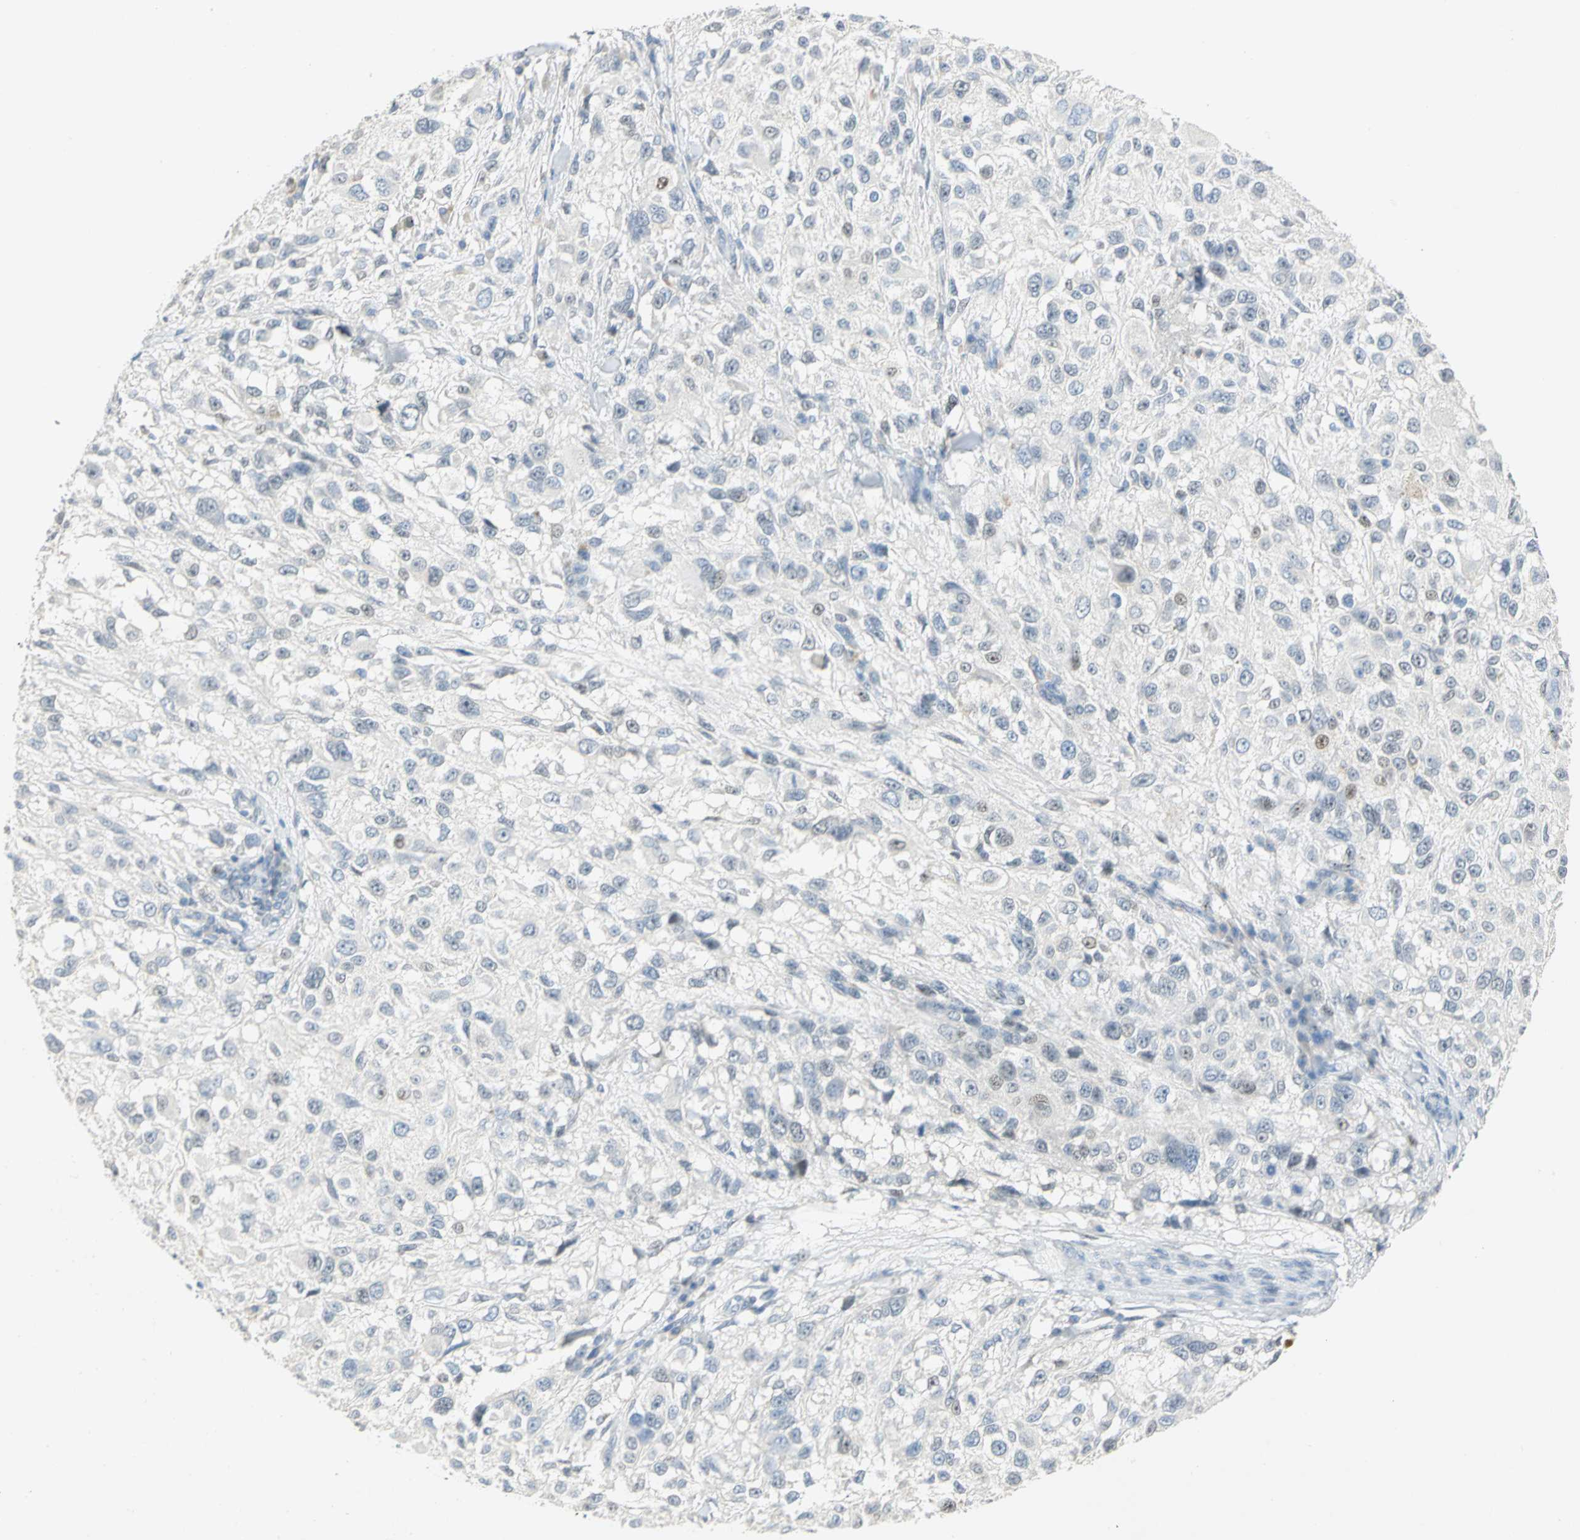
{"staining": {"intensity": "weak", "quantity": "<25%", "location": "nuclear"}, "tissue": "melanoma", "cell_type": "Tumor cells", "image_type": "cancer", "snomed": [{"axis": "morphology", "description": "Necrosis, NOS"}, {"axis": "morphology", "description": "Malignant melanoma, NOS"}, {"axis": "topography", "description": "Skin"}], "caption": "DAB immunohistochemical staining of human melanoma displays no significant expression in tumor cells.", "gene": "NAB2", "patient": {"sex": "female", "age": 87}}